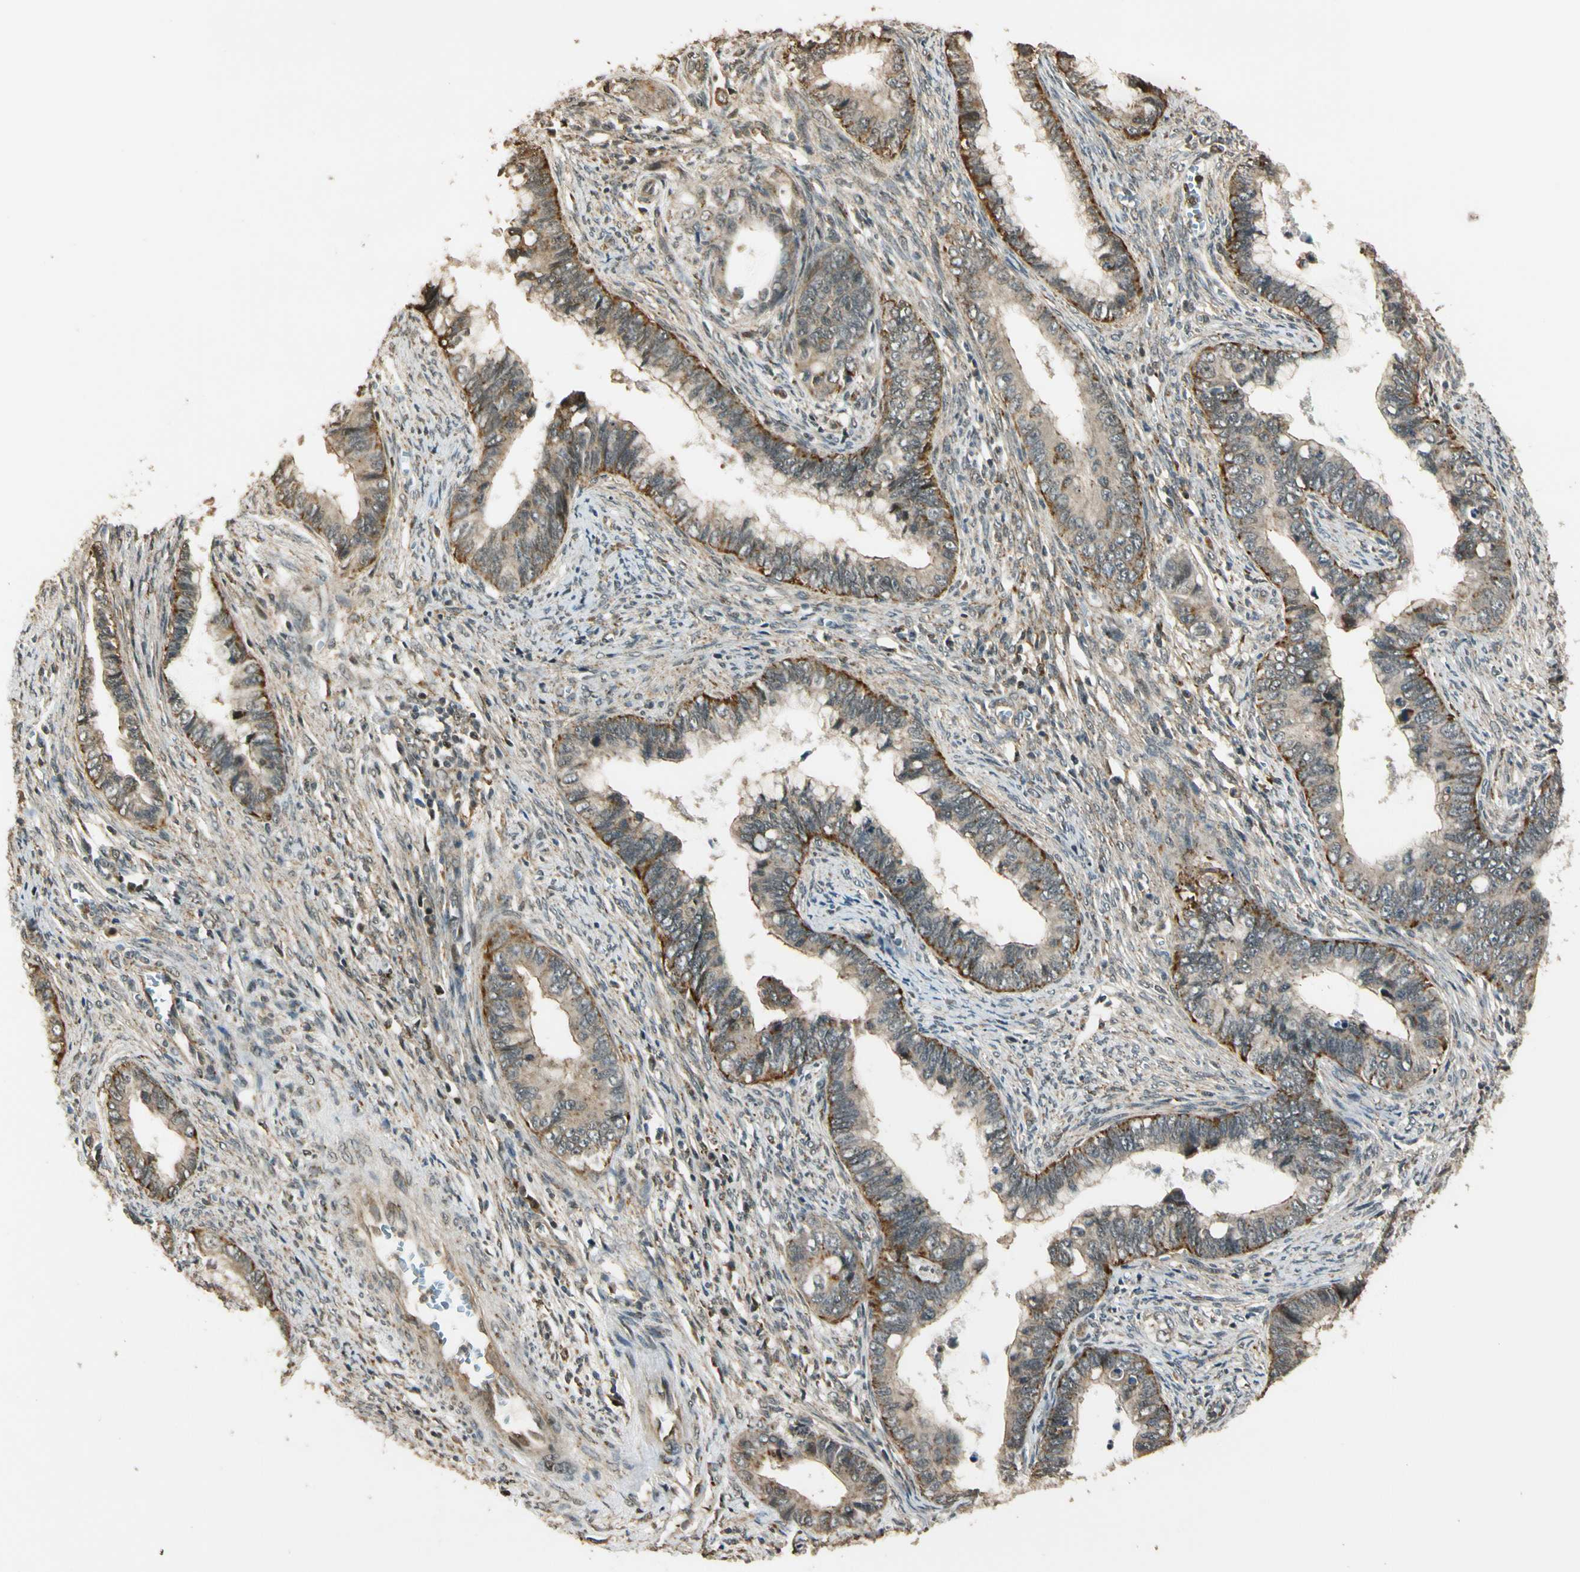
{"staining": {"intensity": "moderate", "quantity": ">75%", "location": "cytoplasmic/membranous"}, "tissue": "cervical cancer", "cell_type": "Tumor cells", "image_type": "cancer", "snomed": [{"axis": "morphology", "description": "Adenocarcinoma, NOS"}, {"axis": "topography", "description": "Cervix"}], "caption": "IHC histopathology image of neoplastic tissue: cervical cancer stained using immunohistochemistry (IHC) reveals medium levels of moderate protein expression localized specifically in the cytoplasmic/membranous of tumor cells, appearing as a cytoplasmic/membranous brown color.", "gene": "LAMTOR1", "patient": {"sex": "female", "age": 44}}